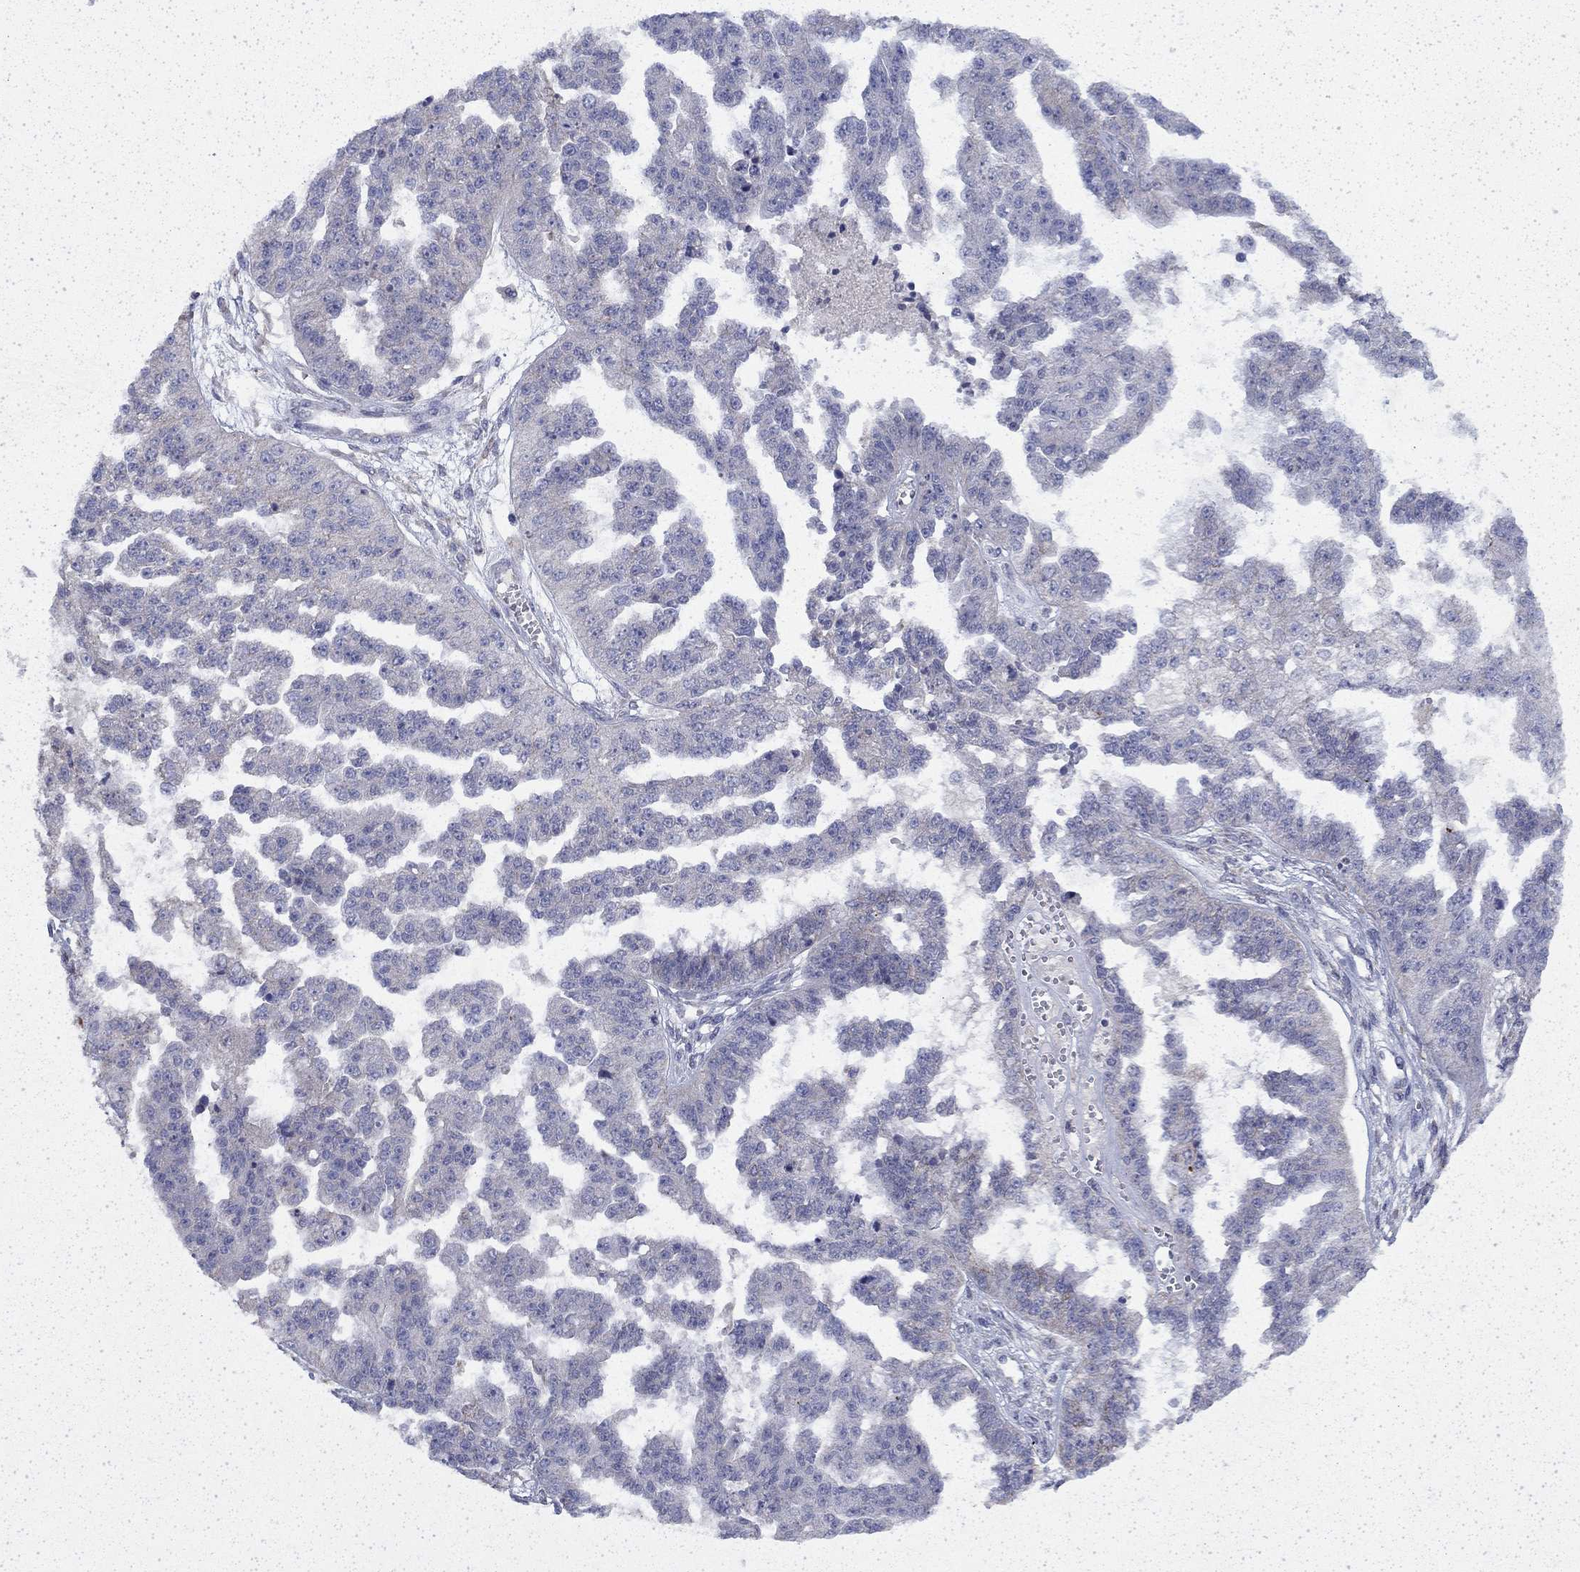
{"staining": {"intensity": "negative", "quantity": "none", "location": "none"}, "tissue": "ovarian cancer", "cell_type": "Tumor cells", "image_type": "cancer", "snomed": [{"axis": "morphology", "description": "Cystadenocarcinoma, serous, NOS"}, {"axis": "topography", "description": "Ovary"}], "caption": "IHC of human ovarian cancer displays no positivity in tumor cells.", "gene": "DTNA", "patient": {"sex": "female", "age": 58}}